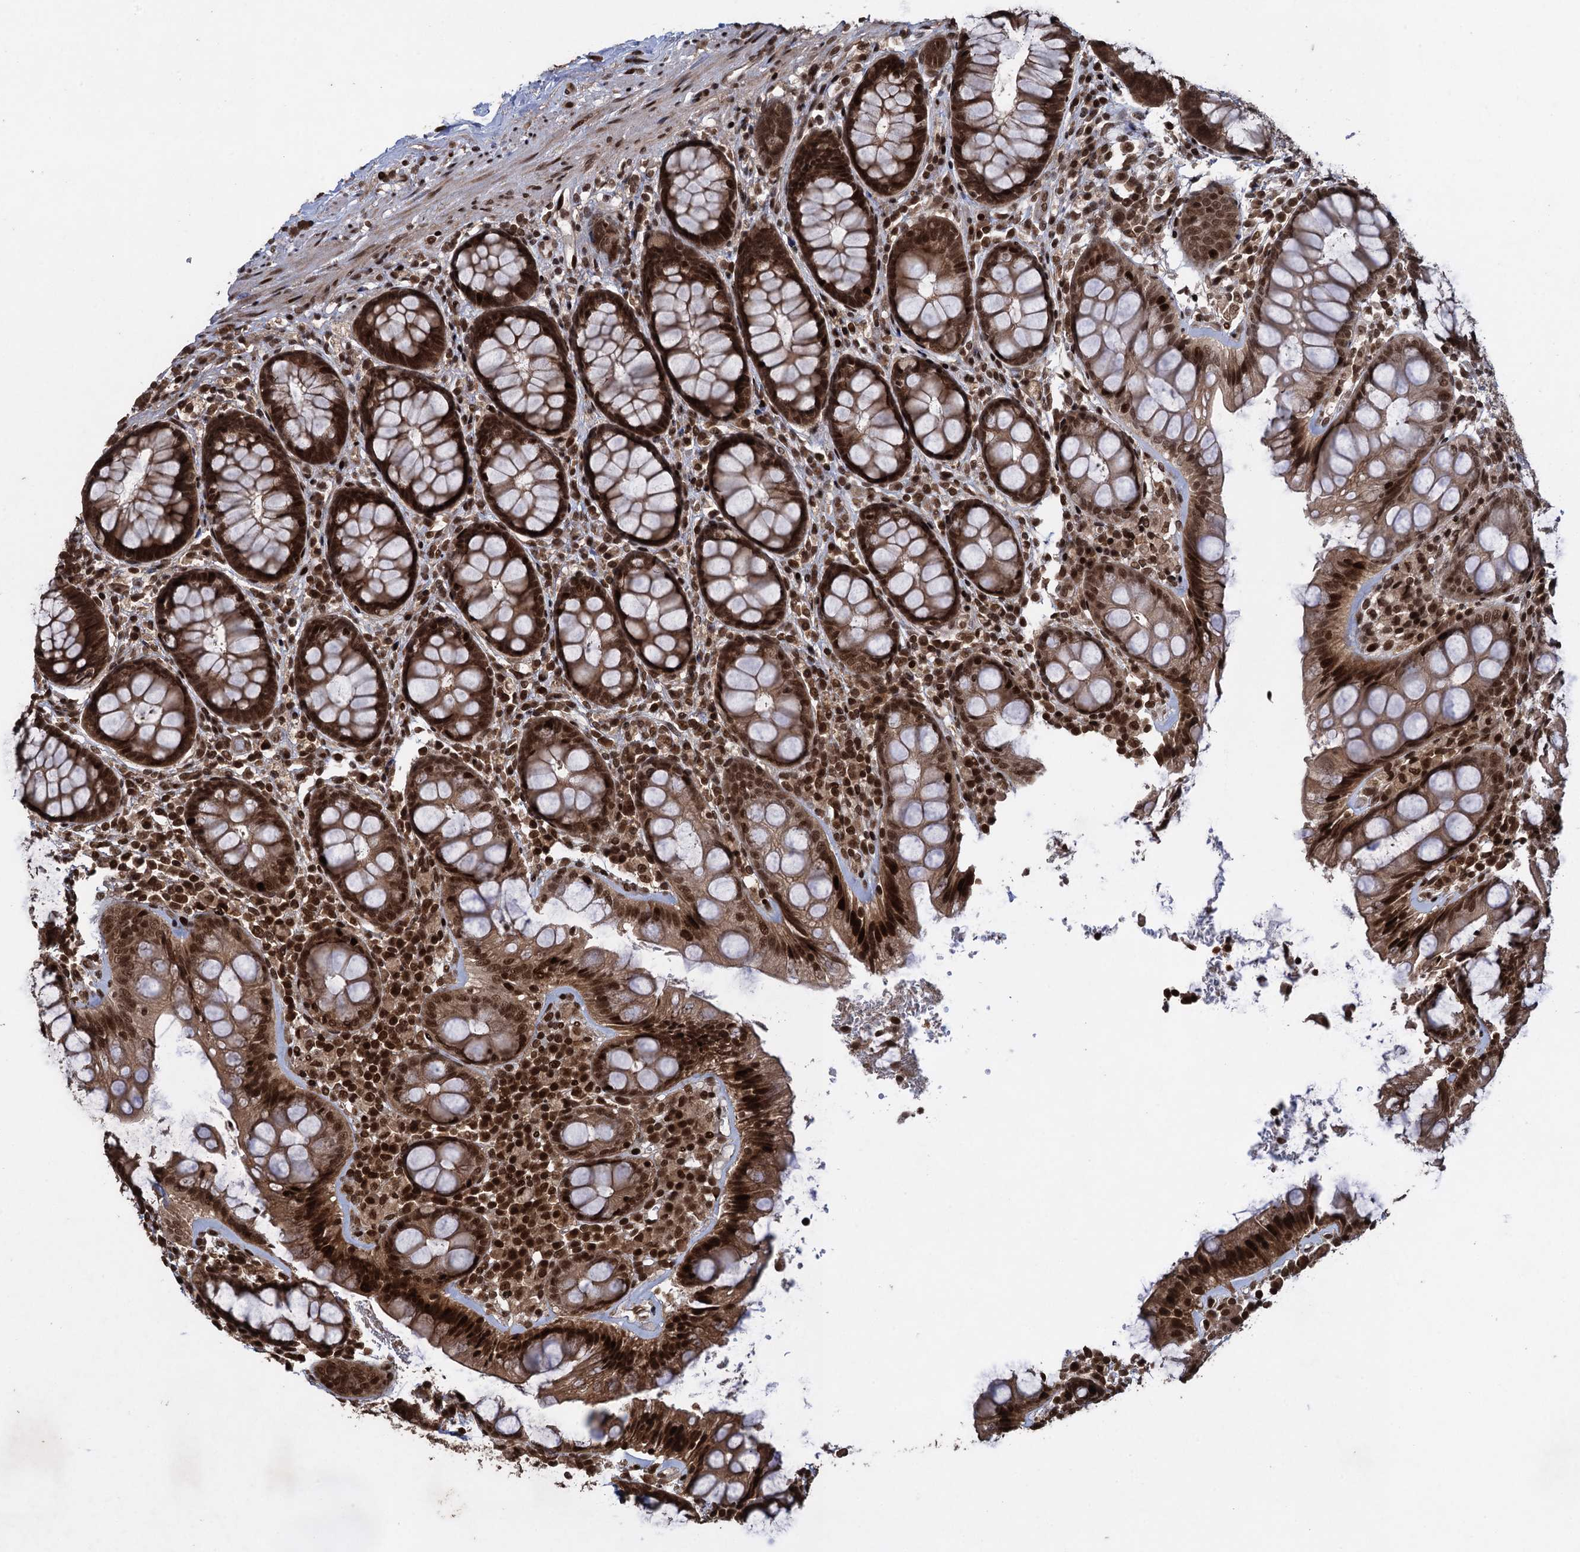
{"staining": {"intensity": "strong", "quantity": ">75%", "location": "cytoplasmic/membranous,nuclear"}, "tissue": "rectum", "cell_type": "Glandular cells", "image_type": "normal", "snomed": [{"axis": "morphology", "description": "Normal tissue, NOS"}, {"axis": "topography", "description": "Rectum"}], "caption": "A high-resolution photomicrograph shows immunohistochemistry (IHC) staining of benign rectum, which reveals strong cytoplasmic/membranous,nuclear expression in approximately >75% of glandular cells.", "gene": "ZNF169", "patient": {"sex": "male", "age": 83}}